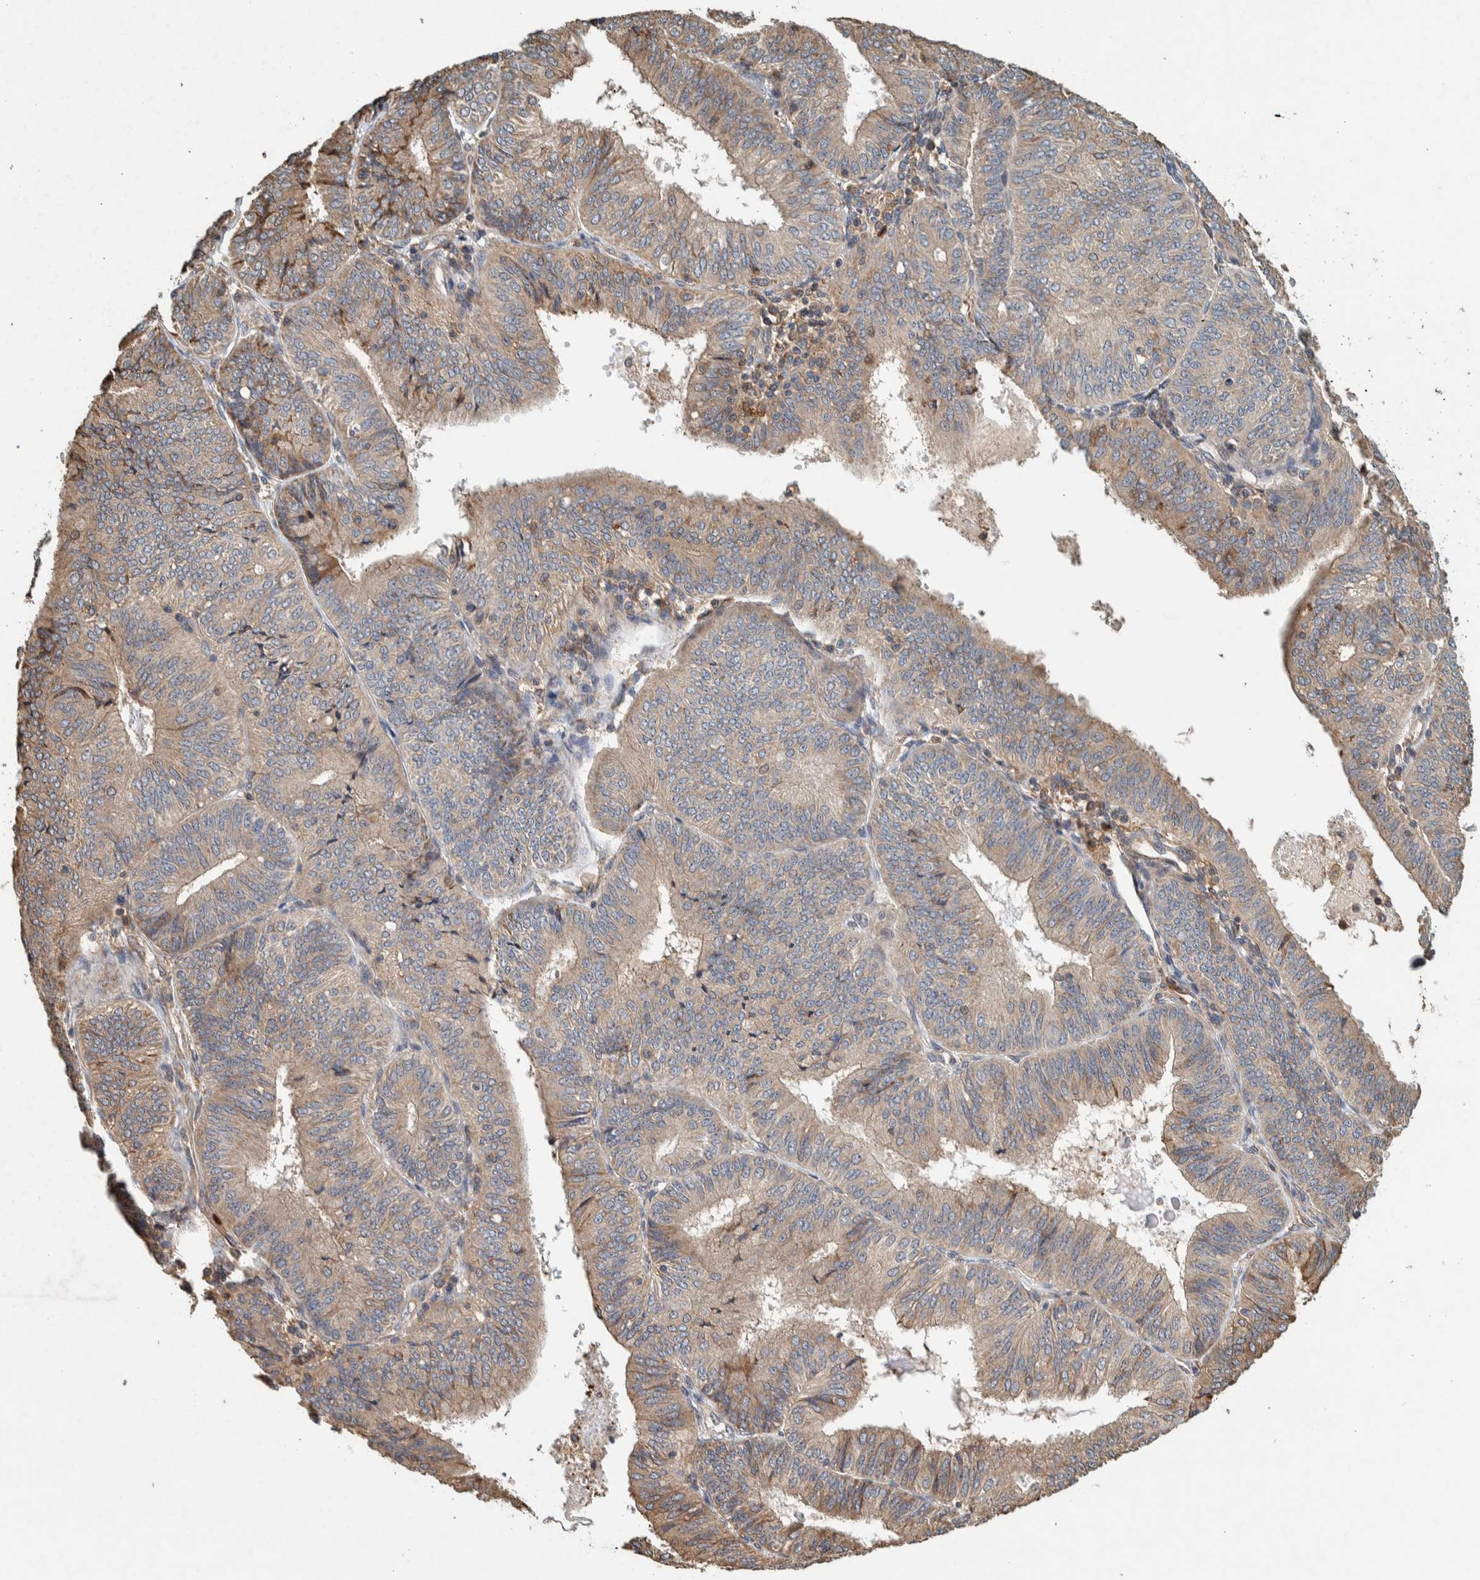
{"staining": {"intensity": "weak", "quantity": ">75%", "location": "cytoplasmic/membranous"}, "tissue": "endometrial cancer", "cell_type": "Tumor cells", "image_type": "cancer", "snomed": [{"axis": "morphology", "description": "Adenocarcinoma, NOS"}, {"axis": "topography", "description": "Endometrium"}], "caption": "Endometrial adenocarcinoma tissue displays weak cytoplasmic/membranous staining in about >75% of tumor cells, visualized by immunohistochemistry.", "gene": "PLA2G3", "patient": {"sex": "female", "age": 58}}